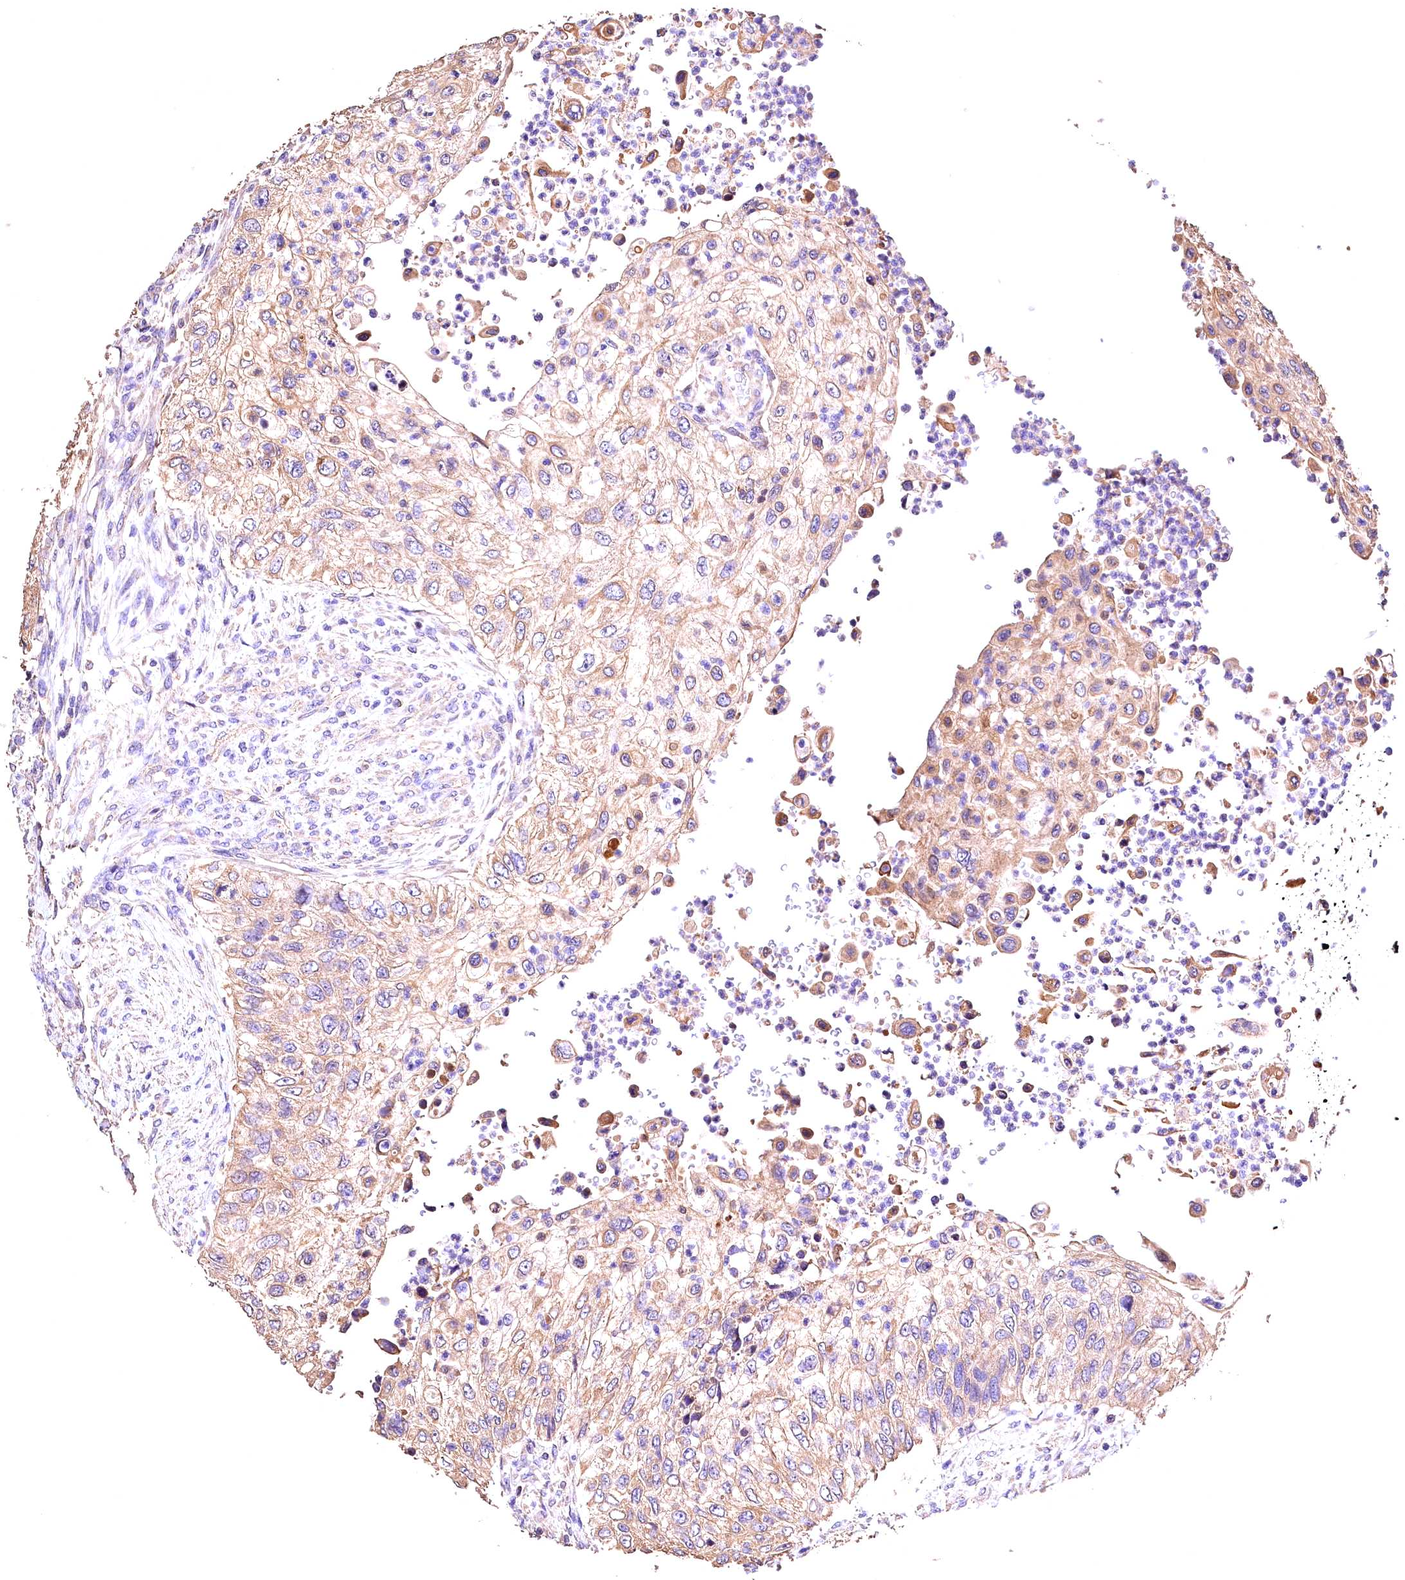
{"staining": {"intensity": "weak", "quantity": ">75%", "location": "cytoplasmic/membranous"}, "tissue": "urothelial cancer", "cell_type": "Tumor cells", "image_type": "cancer", "snomed": [{"axis": "morphology", "description": "Urothelial carcinoma, High grade"}, {"axis": "topography", "description": "Urinary bladder"}], "caption": "Human high-grade urothelial carcinoma stained with a brown dye reveals weak cytoplasmic/membranous positive staining in about >75% of tumor cells.", "gene": "OAS3", "patient": {"sex": "female", "age": 60}}